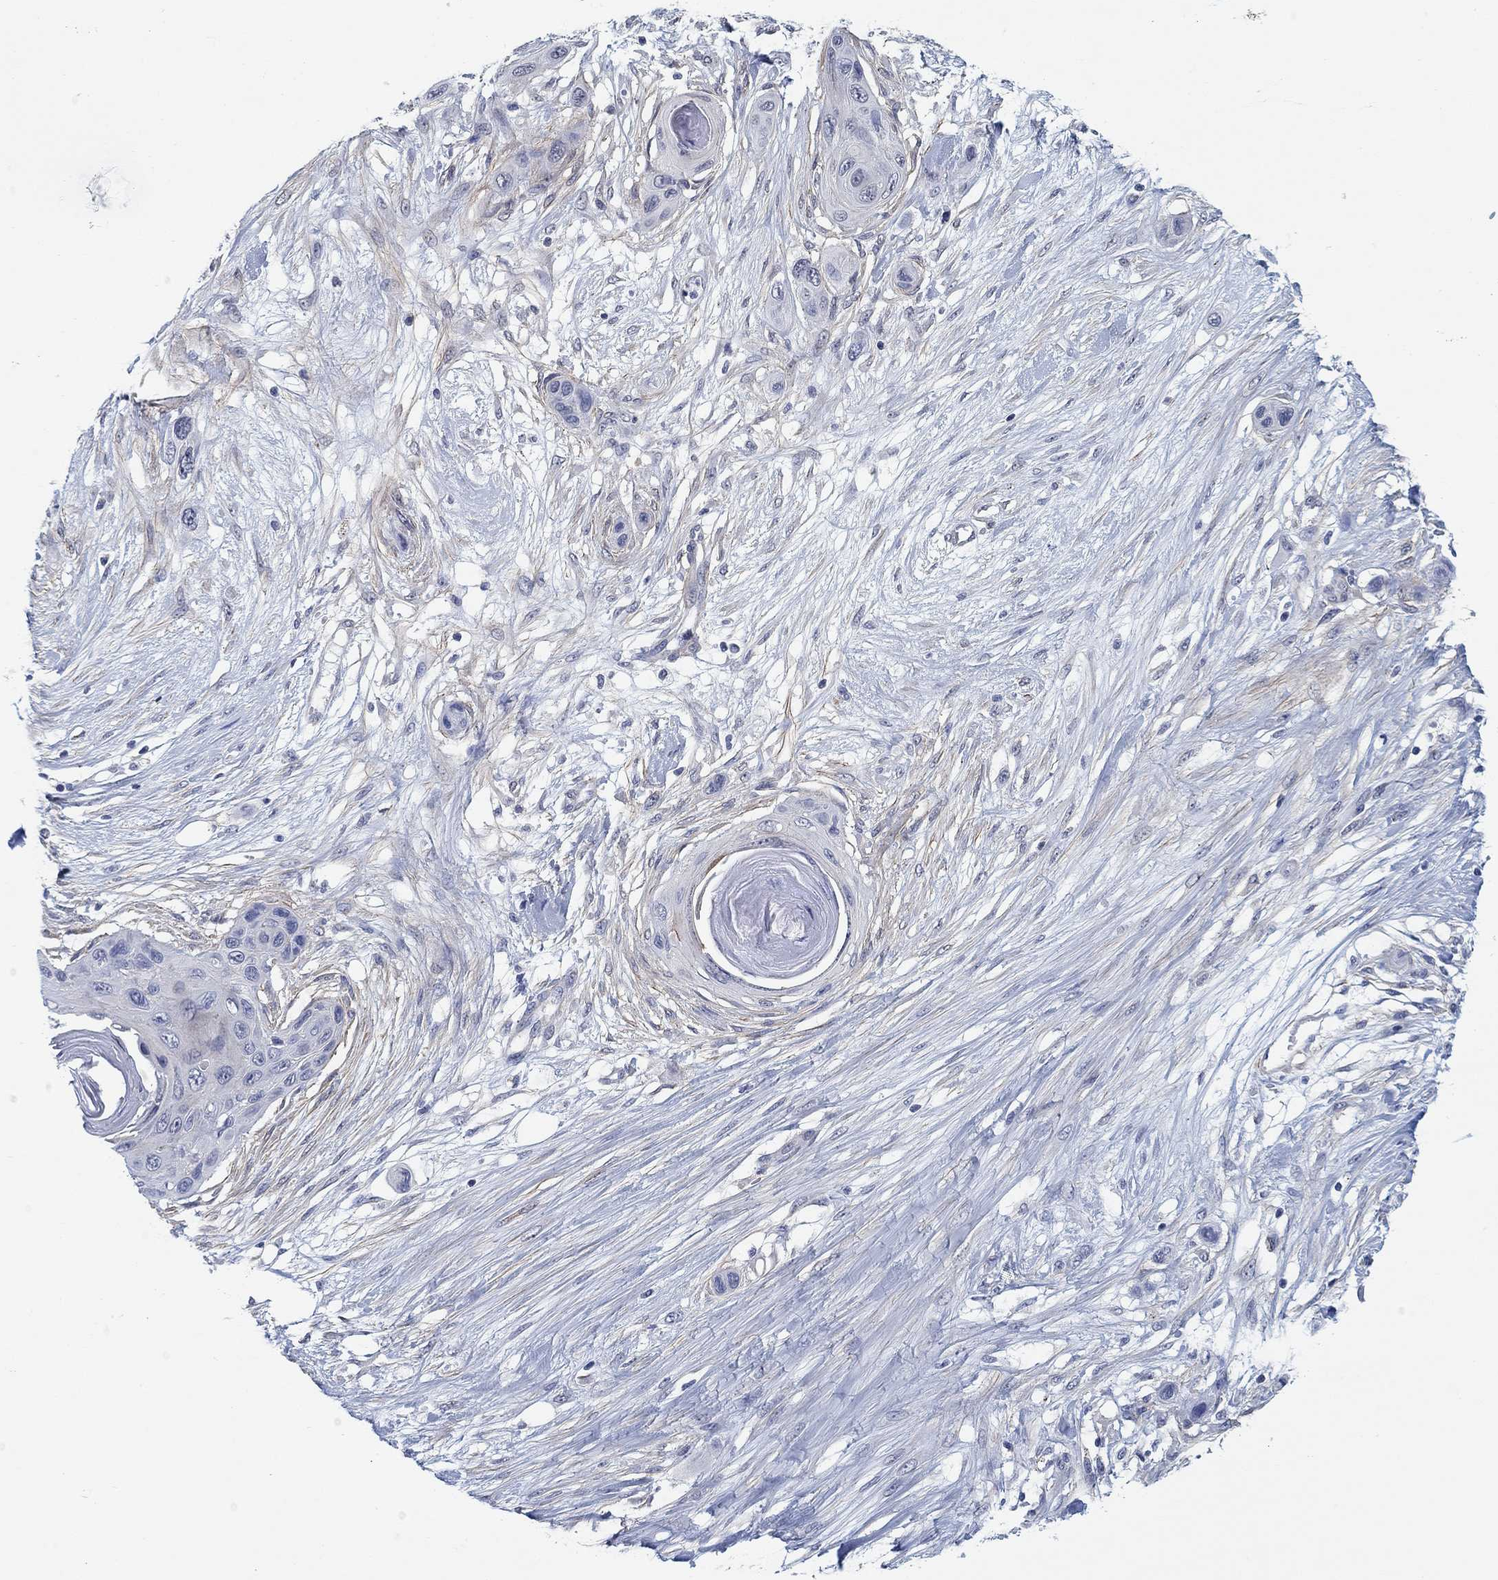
{"staining": {"intensity": "negative", "quantity": "none", "location": "none"}, "tissue": "skin cancer", "cell_type": "Tumor cells", "image_type": "cancer", "snomed": [{"axis": "morphology", "description": "Squamous cell carcinoma, NOS"}, {"axis": "topography", "description": "Skin"}], "caption": "Immunohistochemistry (IHC) image of skin cancer (squamous cell carcinoma) stained for a protein (brown), which demonstrates no staining in tumor cells.", "gene": "OTUB2", "patient": {"sex": "male", "age": 79}}